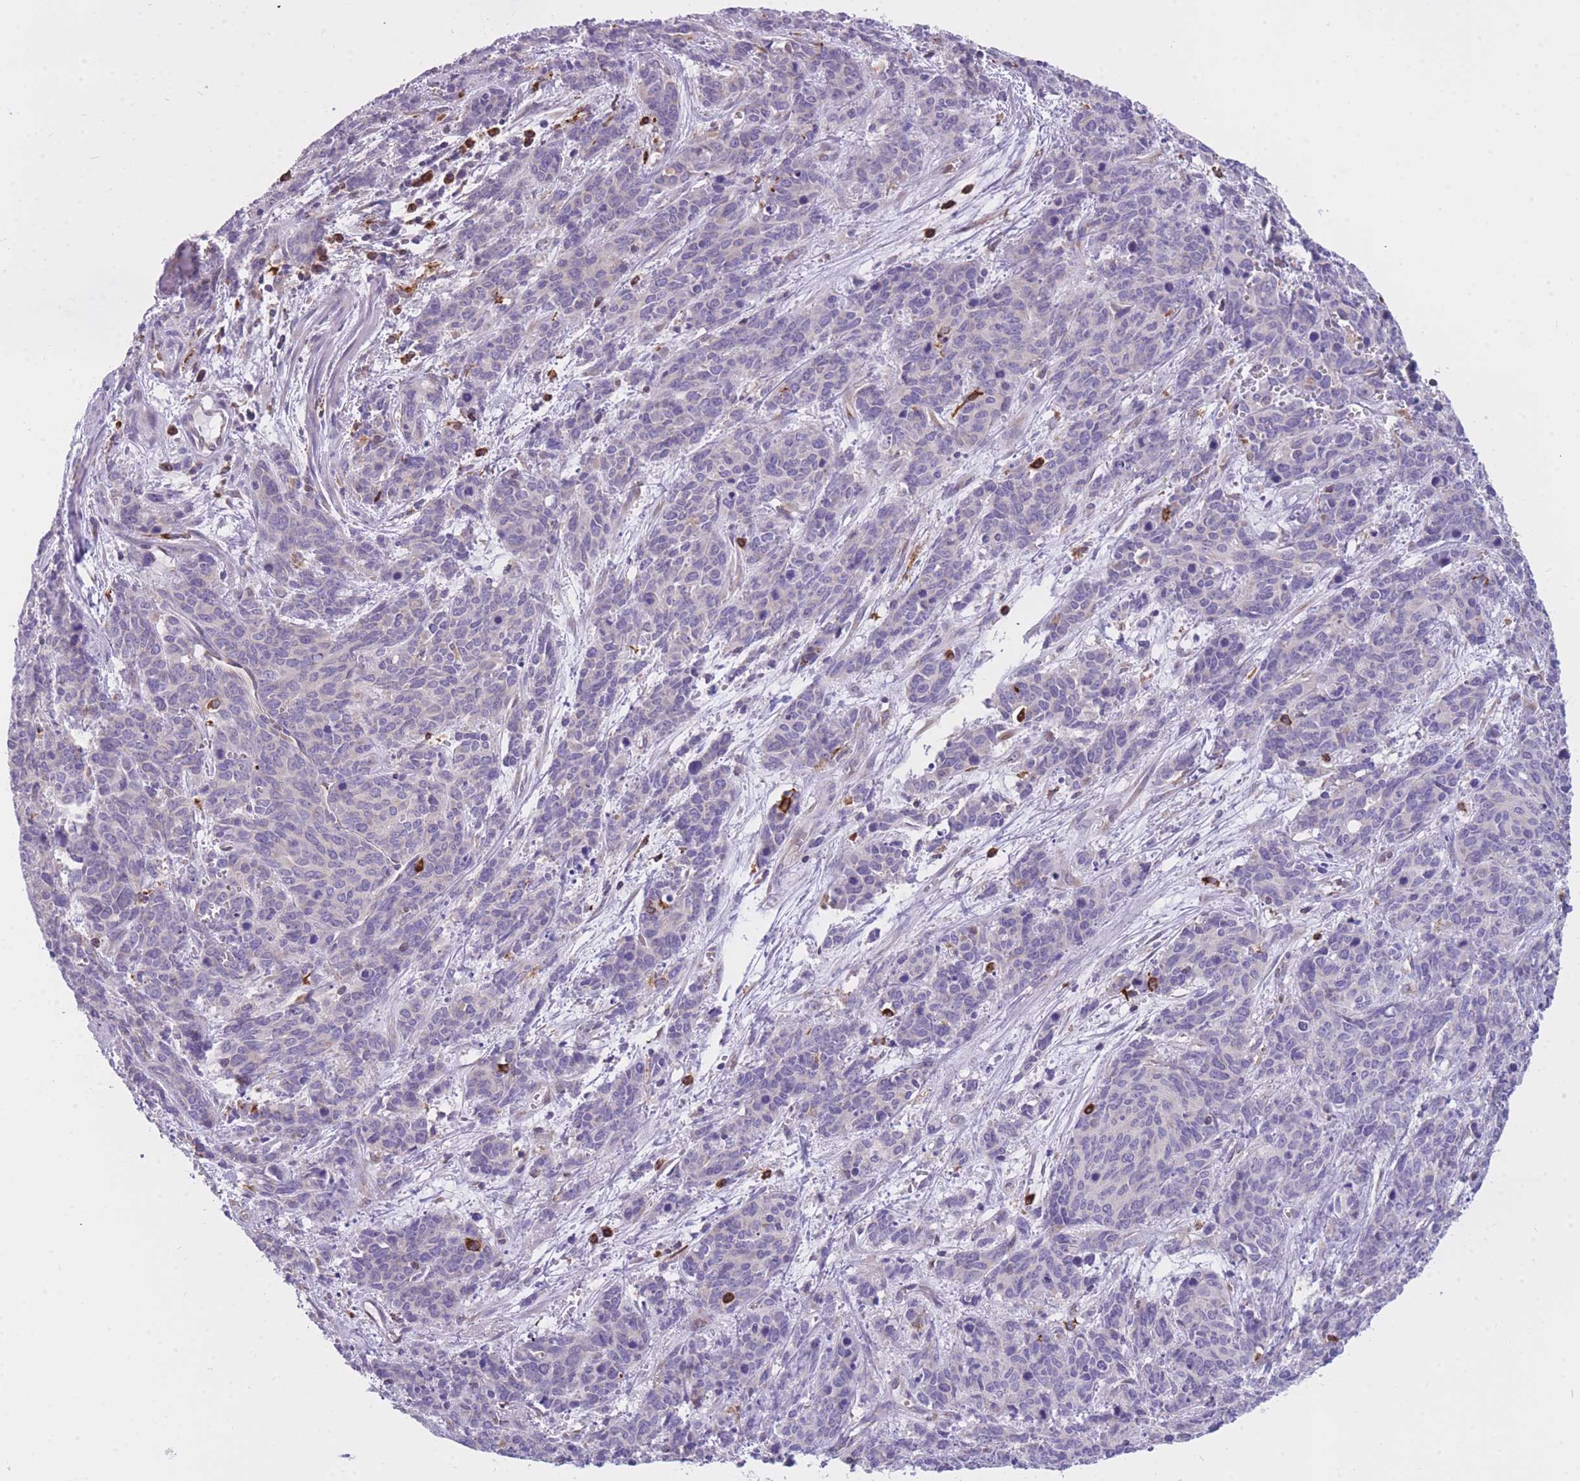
{"staining": {"intensity": "negative", "quantity": "none", "location": "none"}, "tissue": "cervical cancer", "cell_type": "Tumor cells", "image_type": "cancer", "snomed": [{"axis": "morphology", "description": "Squamous cell carcinoma, NOS"}, {"axis": "topography", "description": "Cervix"}], "caption": "The photomicrograph shows no staining of tumor cells in cervical cancer (squamous cell carcinoma). The staining was performed using DAB to visualize the protein expression in brown, while the nuclei were stained in blue with hematoxylin (Magnification: 20x).", "gene": "ZNF662", "patient": {"sex": "female", "age": 60}}